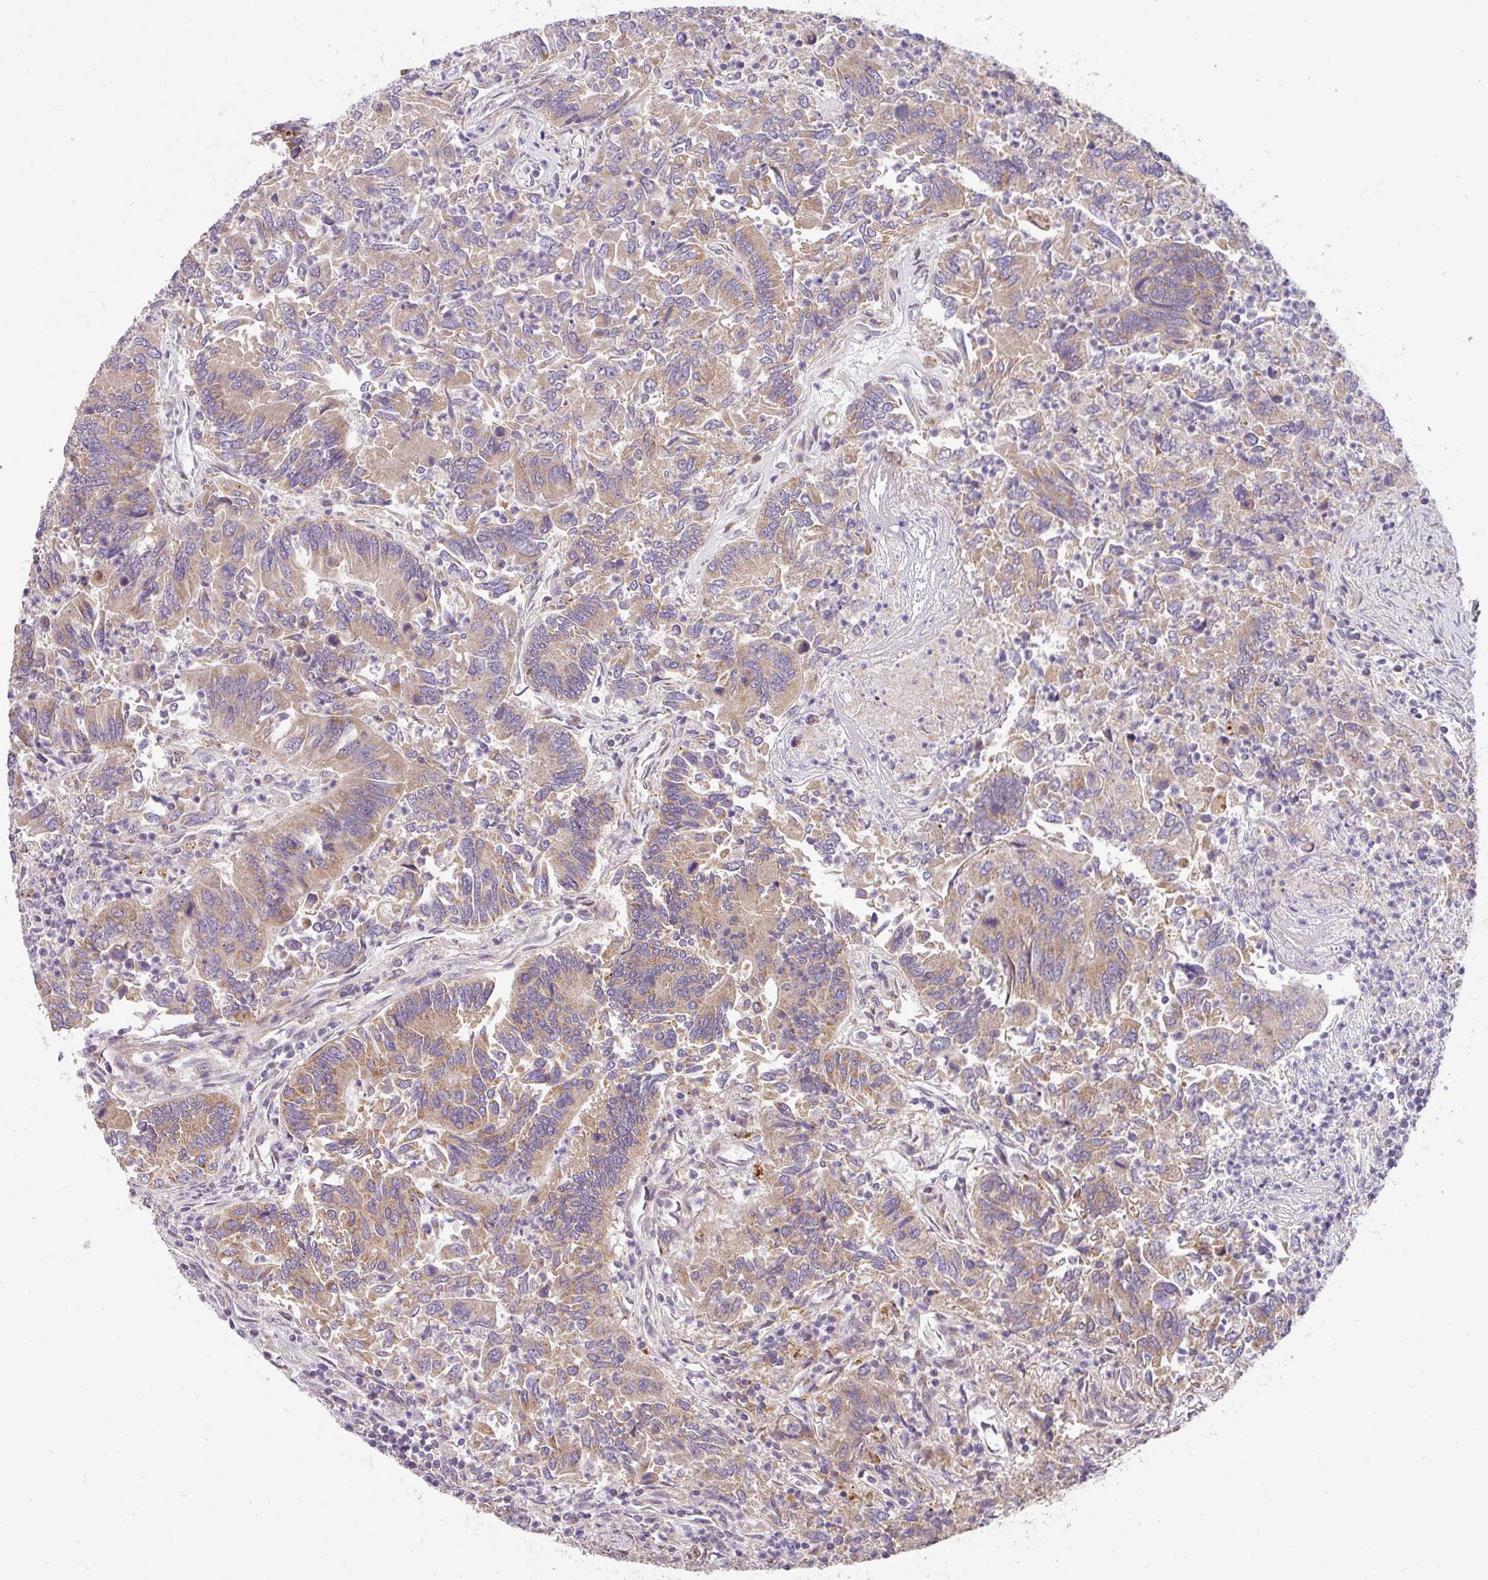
{"staining": {"intensity": "moderate", "quantity": ">75%", "location": "cytoplasmic/membranous"}, "tissue": "colorectal cancer", "cell_type": "Tumor cells", "image_type": "cancer", "snomed": [{"axis": "morphology", "description": "Adenocarcinoma, NOS"}, {"axis": "topography", "description": "Colon"}], "caption": "Human colorectal cancer (adenocarcinoma) stained with a brown dye displays moderate cytoplasmic/membranous positive expression in about >75% of tumor cells.", "gene": "SARS2", "patient": {"sex": "female", "age": 67}}